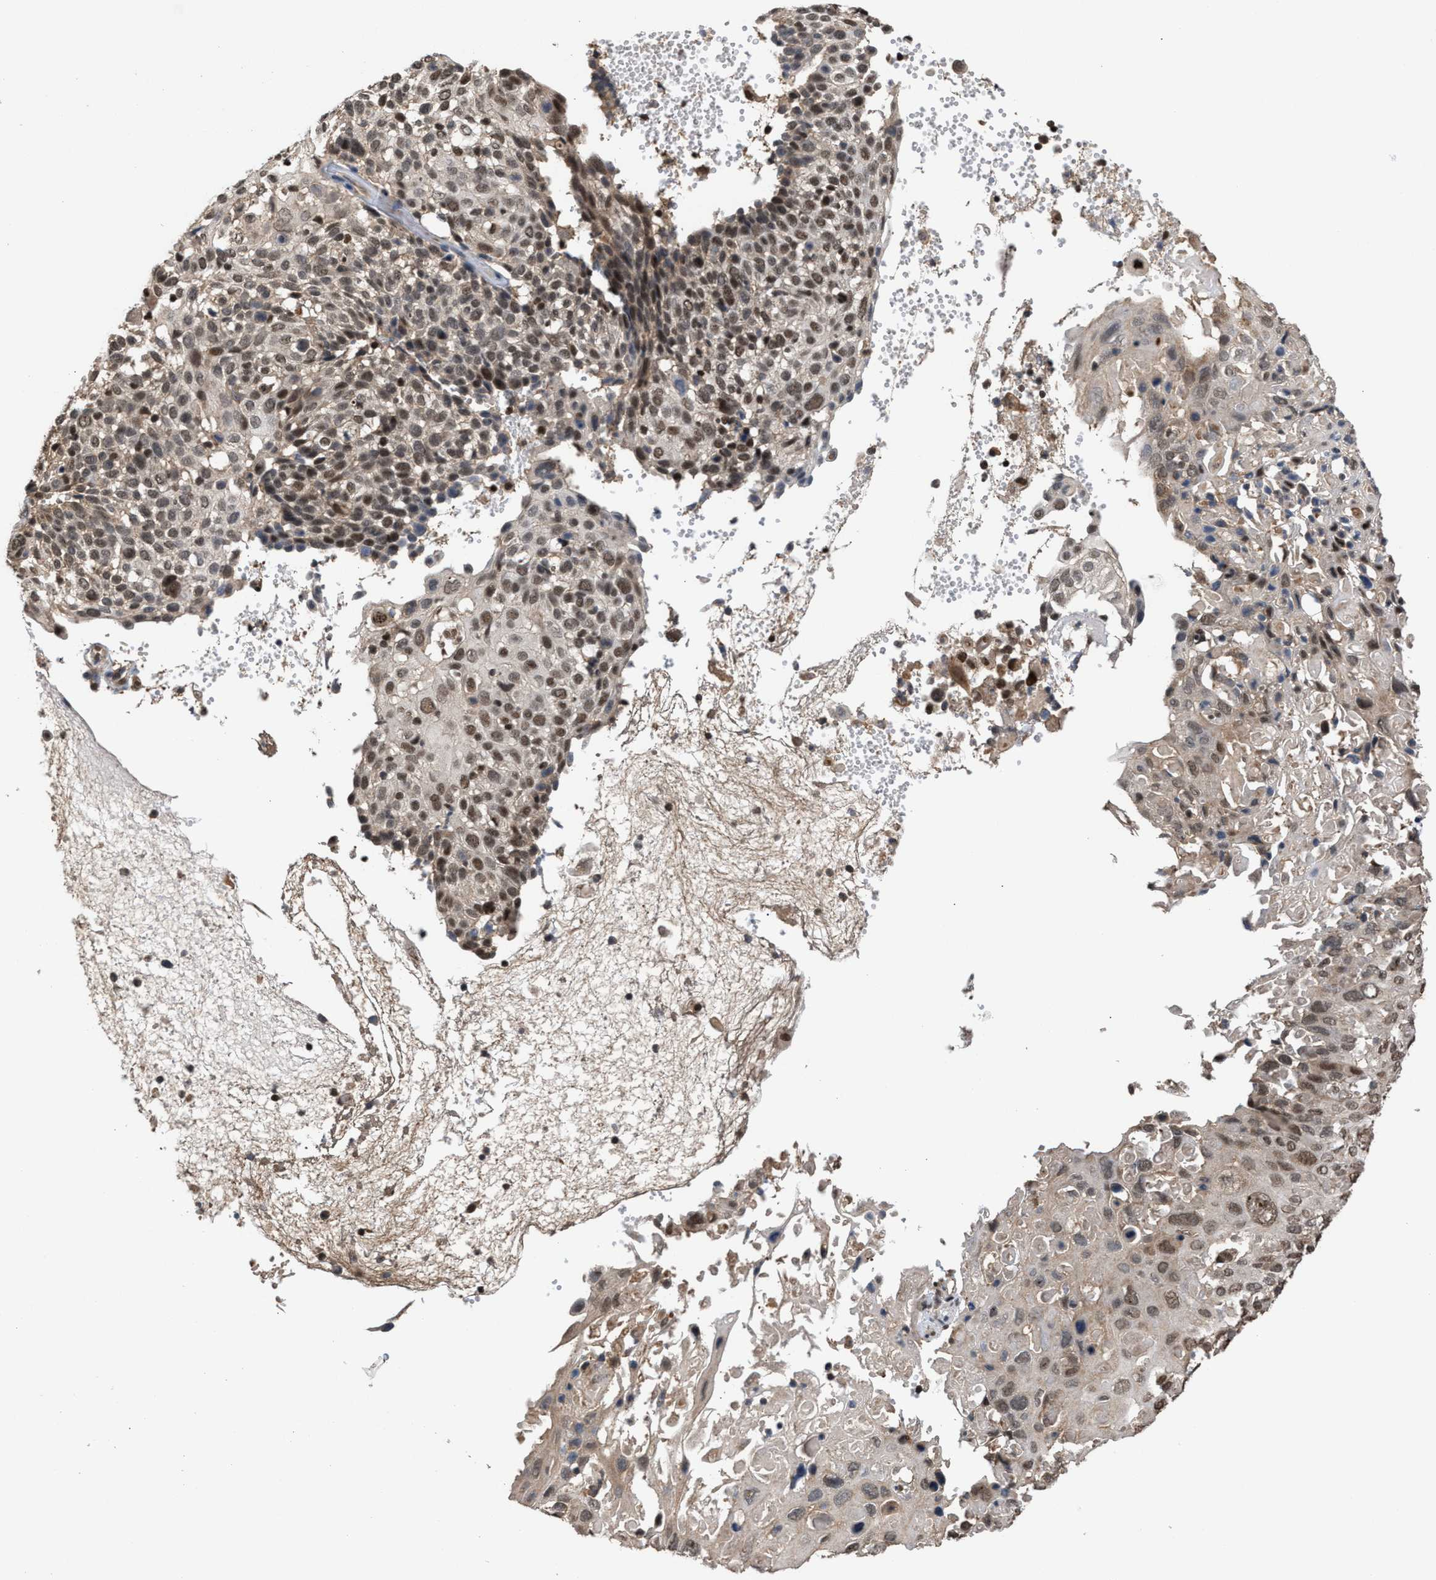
{"staining": {"intensity": "strong", "quantity": ">75%", "location": "cytoplasmic/membranous,nuclear"}, "tissue": "cervical cancer", "cell_type": "Tumor cells", "image_type": "cancer", "snomed": [{"axis": "morphology", "description": "Squamous cell carcinoma, NOS"}, {"axis": "topography", "description": "Cervix"}], "caption": "Strong cytoplasmic/membranous and nuclear expression for a protein is appreciated in approximately >75% of tumor cells of cervical cancer using immunohistochemistry.", "gene": "C9orf78", "patient": {"sex": "female", "age": 74}}